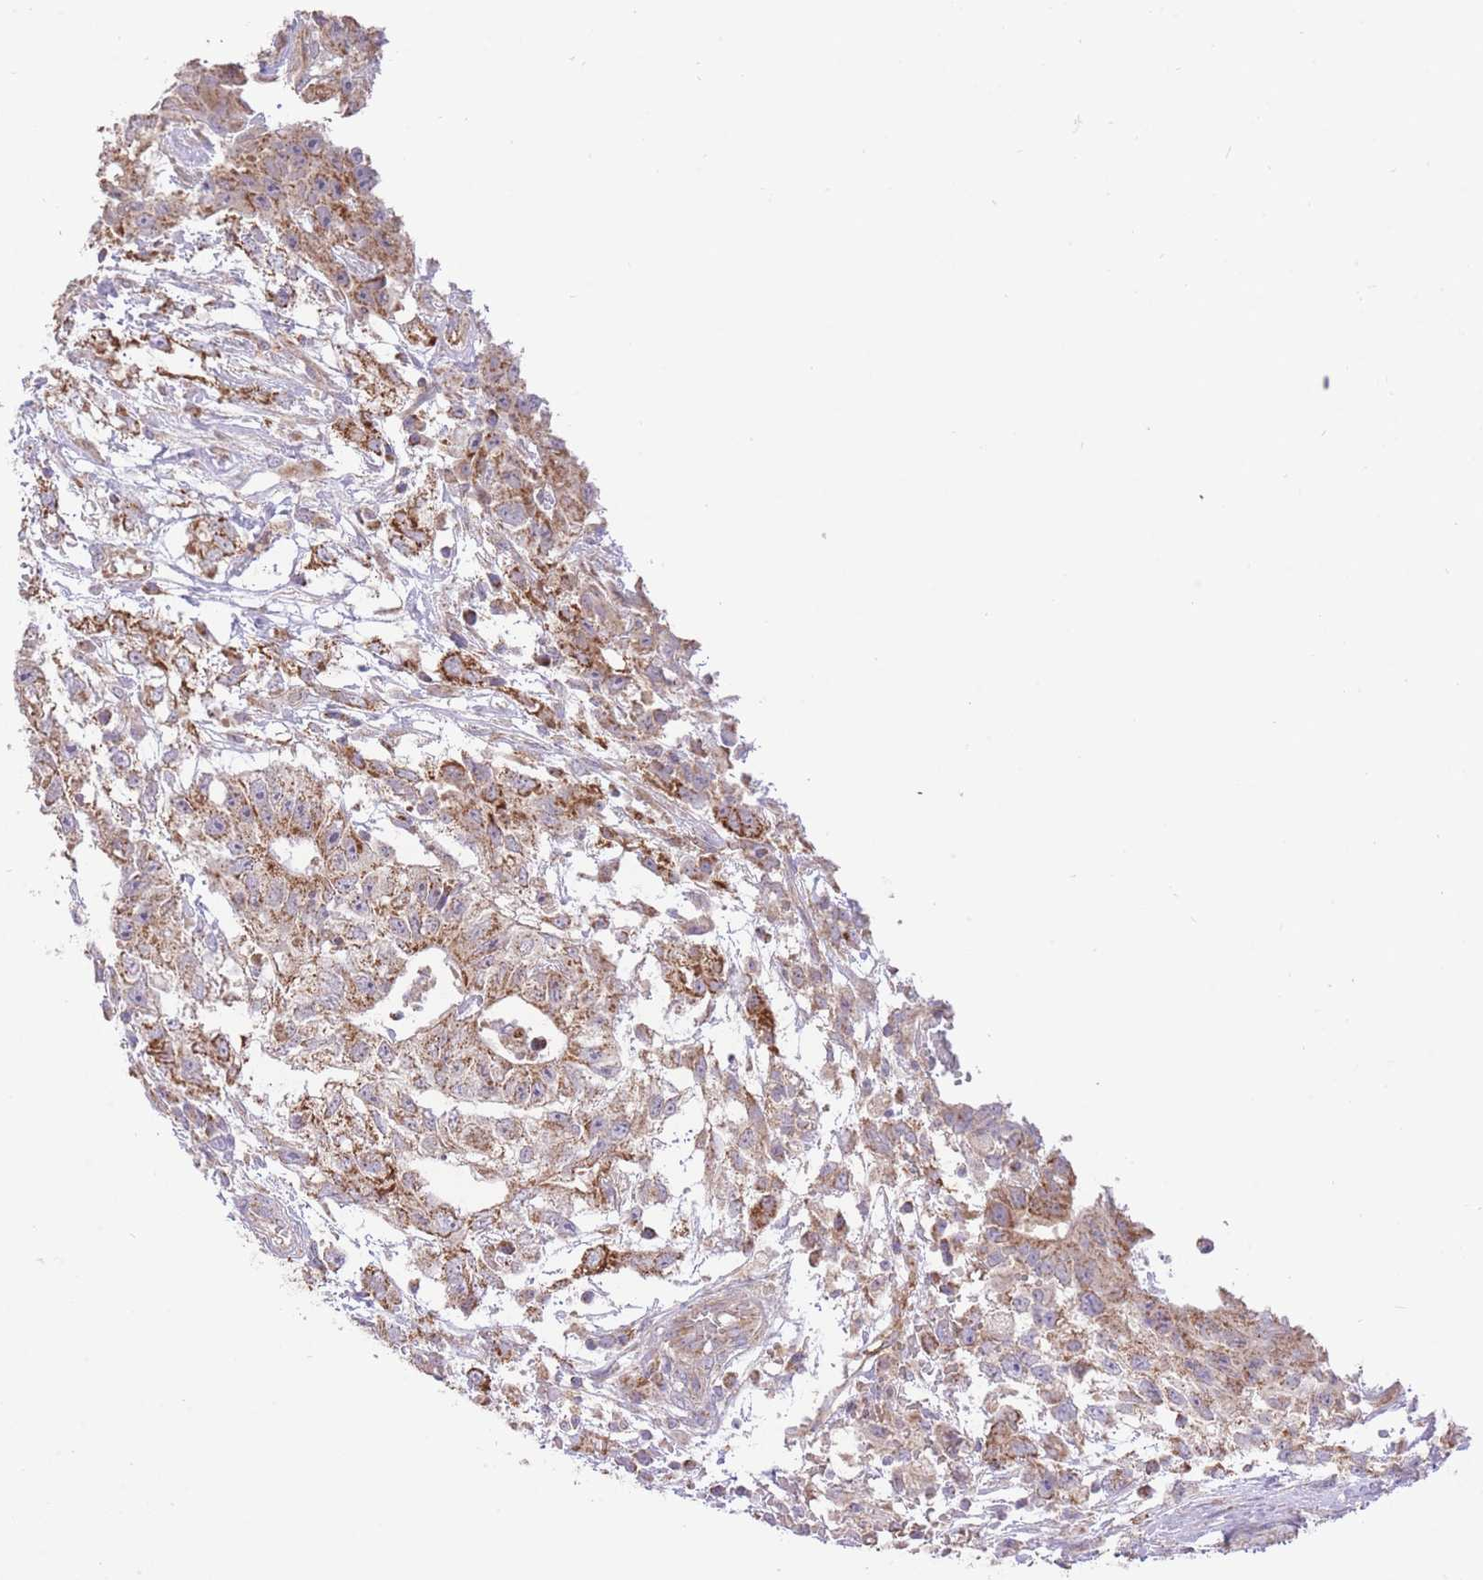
{"staining": {"intensity": "moderate", "quantity": "<25%", "location": "cytoplasmic/membranous"}, "tissue": "testis cancer", "cell_type": "Tumor cells", "image_type": "cancer", "snomed": [{"axis": "morphology", "description": "Seminoma, NOS"}, {"axis": "morphology", "description": "Carcinoma, Embryonal, NOS"}, {"axis": "topography", "description": "Testis"}], "caption": "Human testis cancer stained with a protein marker displays moderate staining in tumor cells.", "gene": "PREP", "patient": {"sex": "male", "age": 41}}